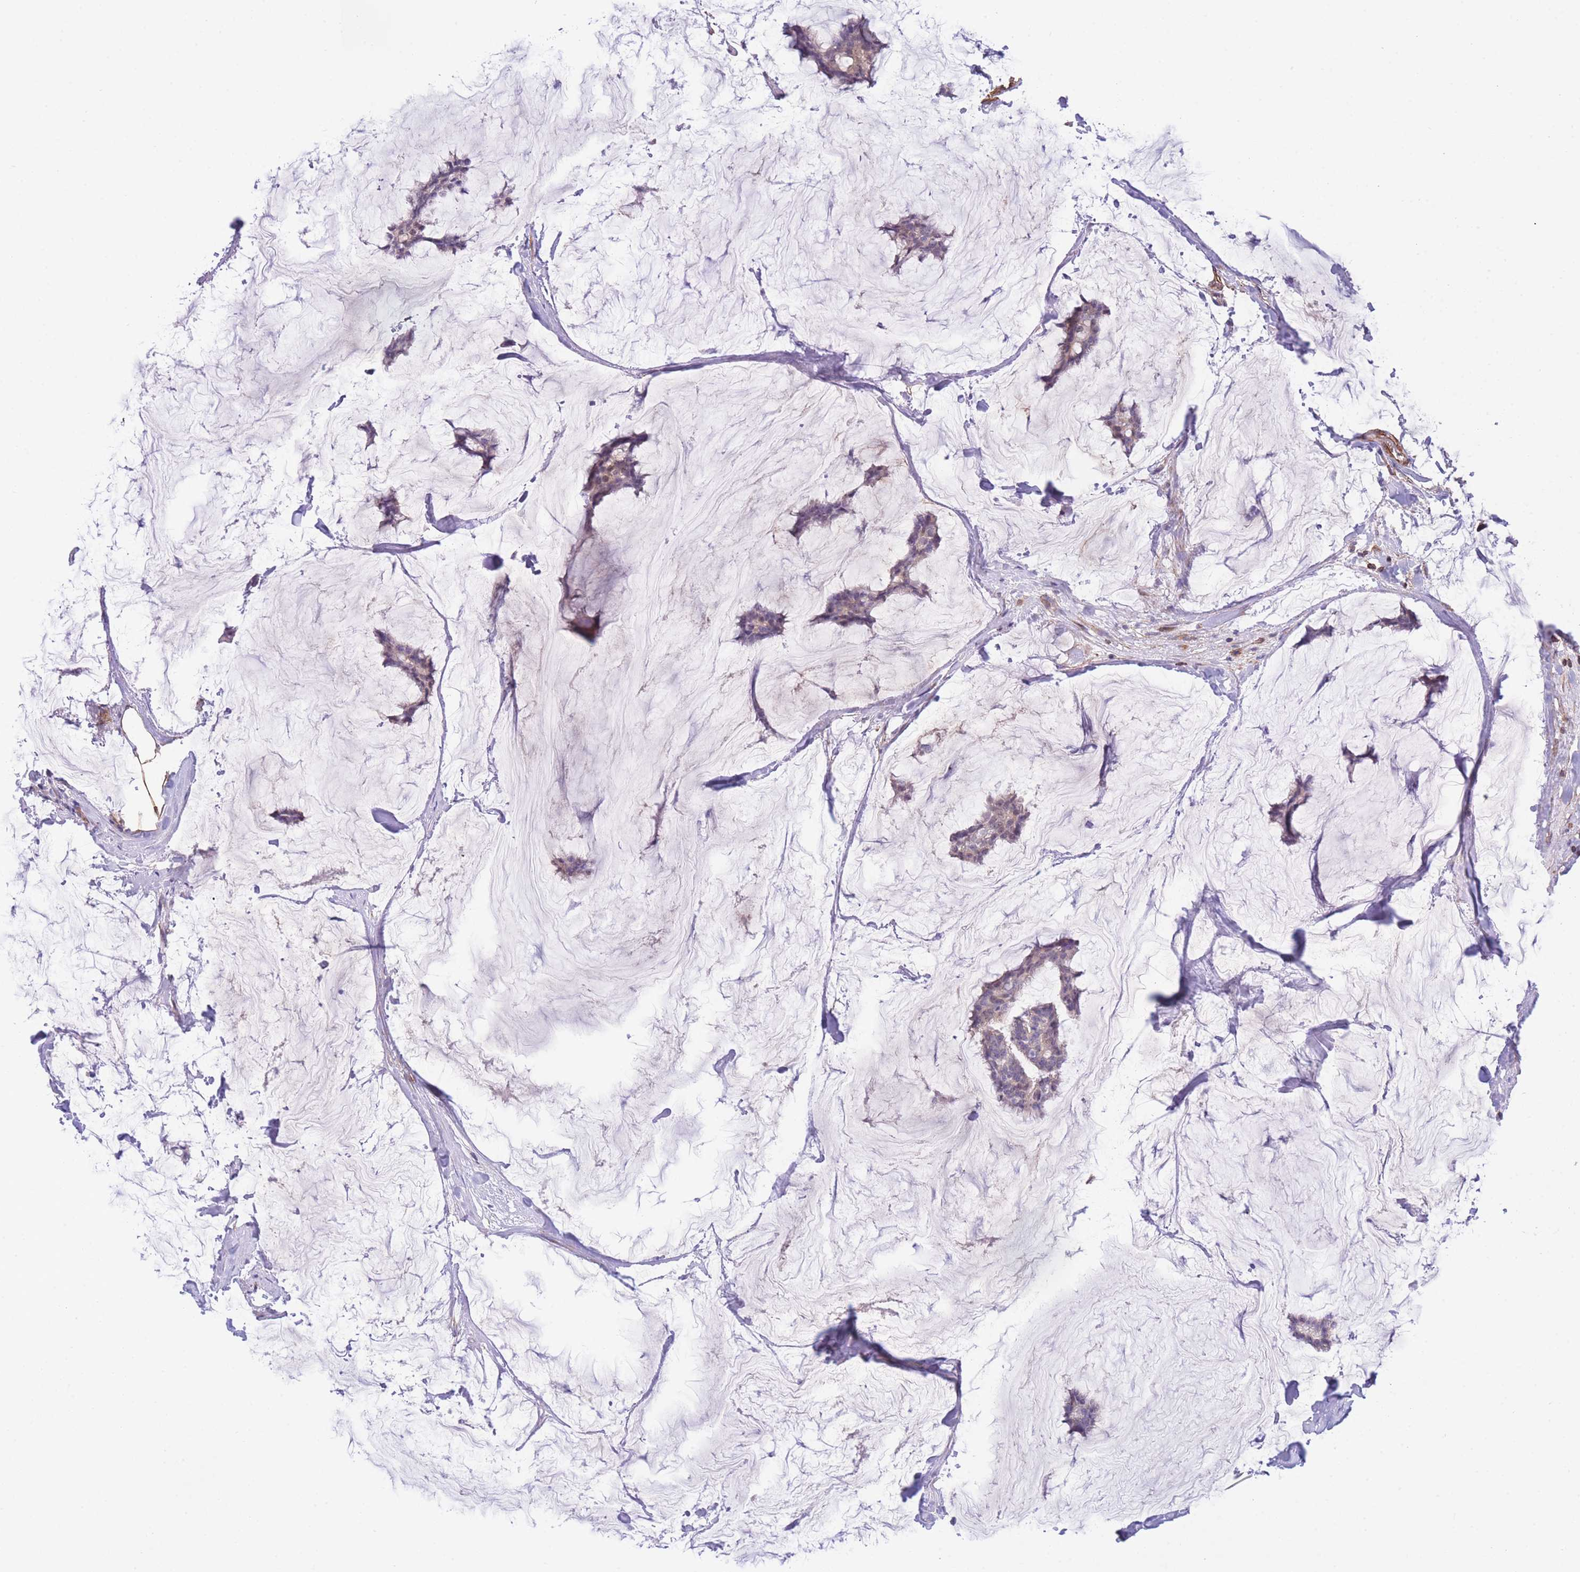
{"staining": {"intensity": "negative", "quantity": "none", "location": "none"}, "tissue": "breast cancer", "cell_type": "Tumor cells", "image_type": "cancer", "snomed": [{"axis": "morphology", "description": "Duct carcinoma"}, {"axis": "topography", "description": "Breast"}], "caption": "An image of breast infiltrating ductal carcinoma stained for a protein exhibits no brown staining in tumor cells.", "gene": "CDC25B", "patient": {"sex": "female", "age": 93}}